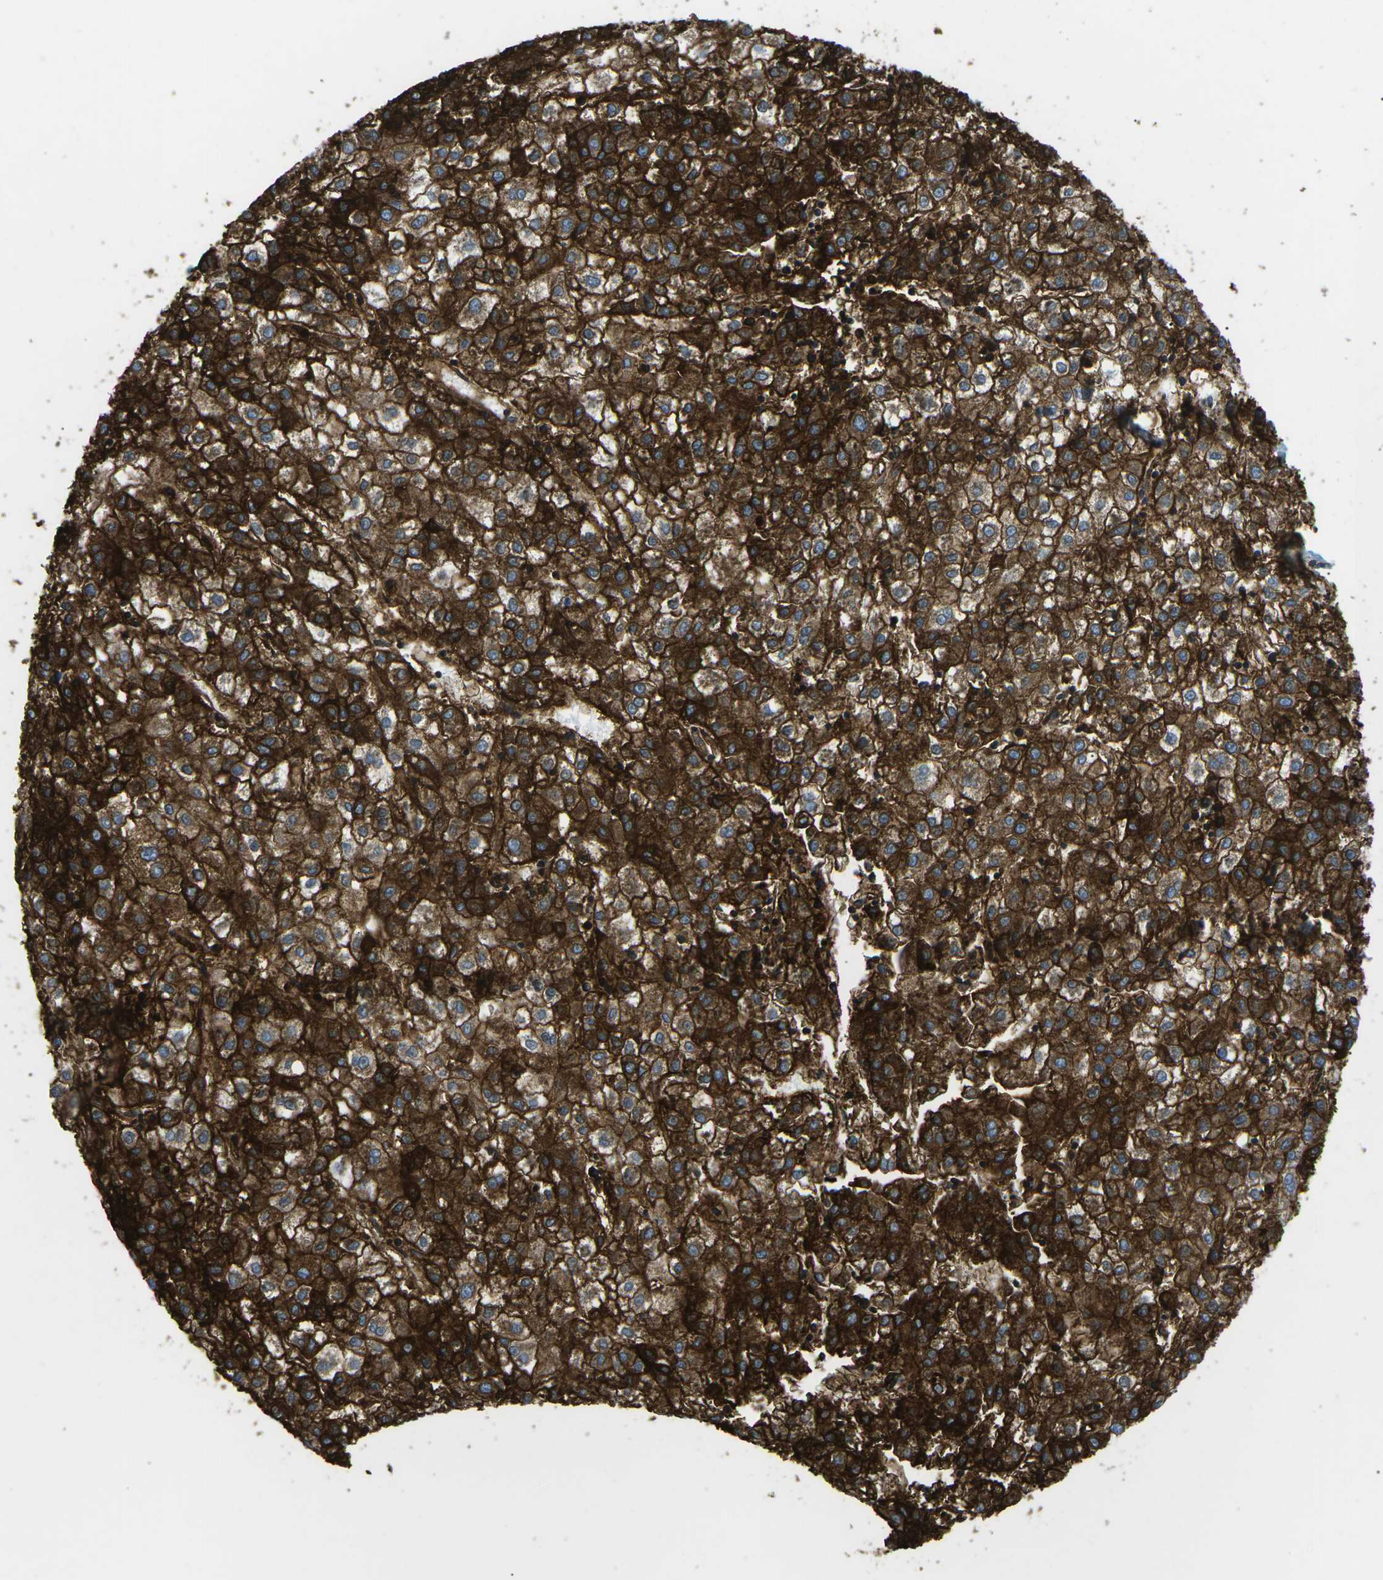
{"staining": {"intensity": "strong", "quantity": ">75%", "location": "cytoplasmic/membranous"}, "tissue": "liver cancer", "cell_type": "Tumor cells", "image_type": "cancer", "snomed": [{"axis": "morphology", "description": "Carcinoma, Hepatocellular, NOS"}, {"axis": "topography", "description": "Liver"}], "caption": "This micrograph shows immunohistochemistry (IHC) staining of human liver cancer (hepatocellular carcinoma), with high strong cytoplasmic/membranous expression in about >75% of tumor cells.", "gene": "HLA-B", "patient": {"sex": "male", "age": 72}}